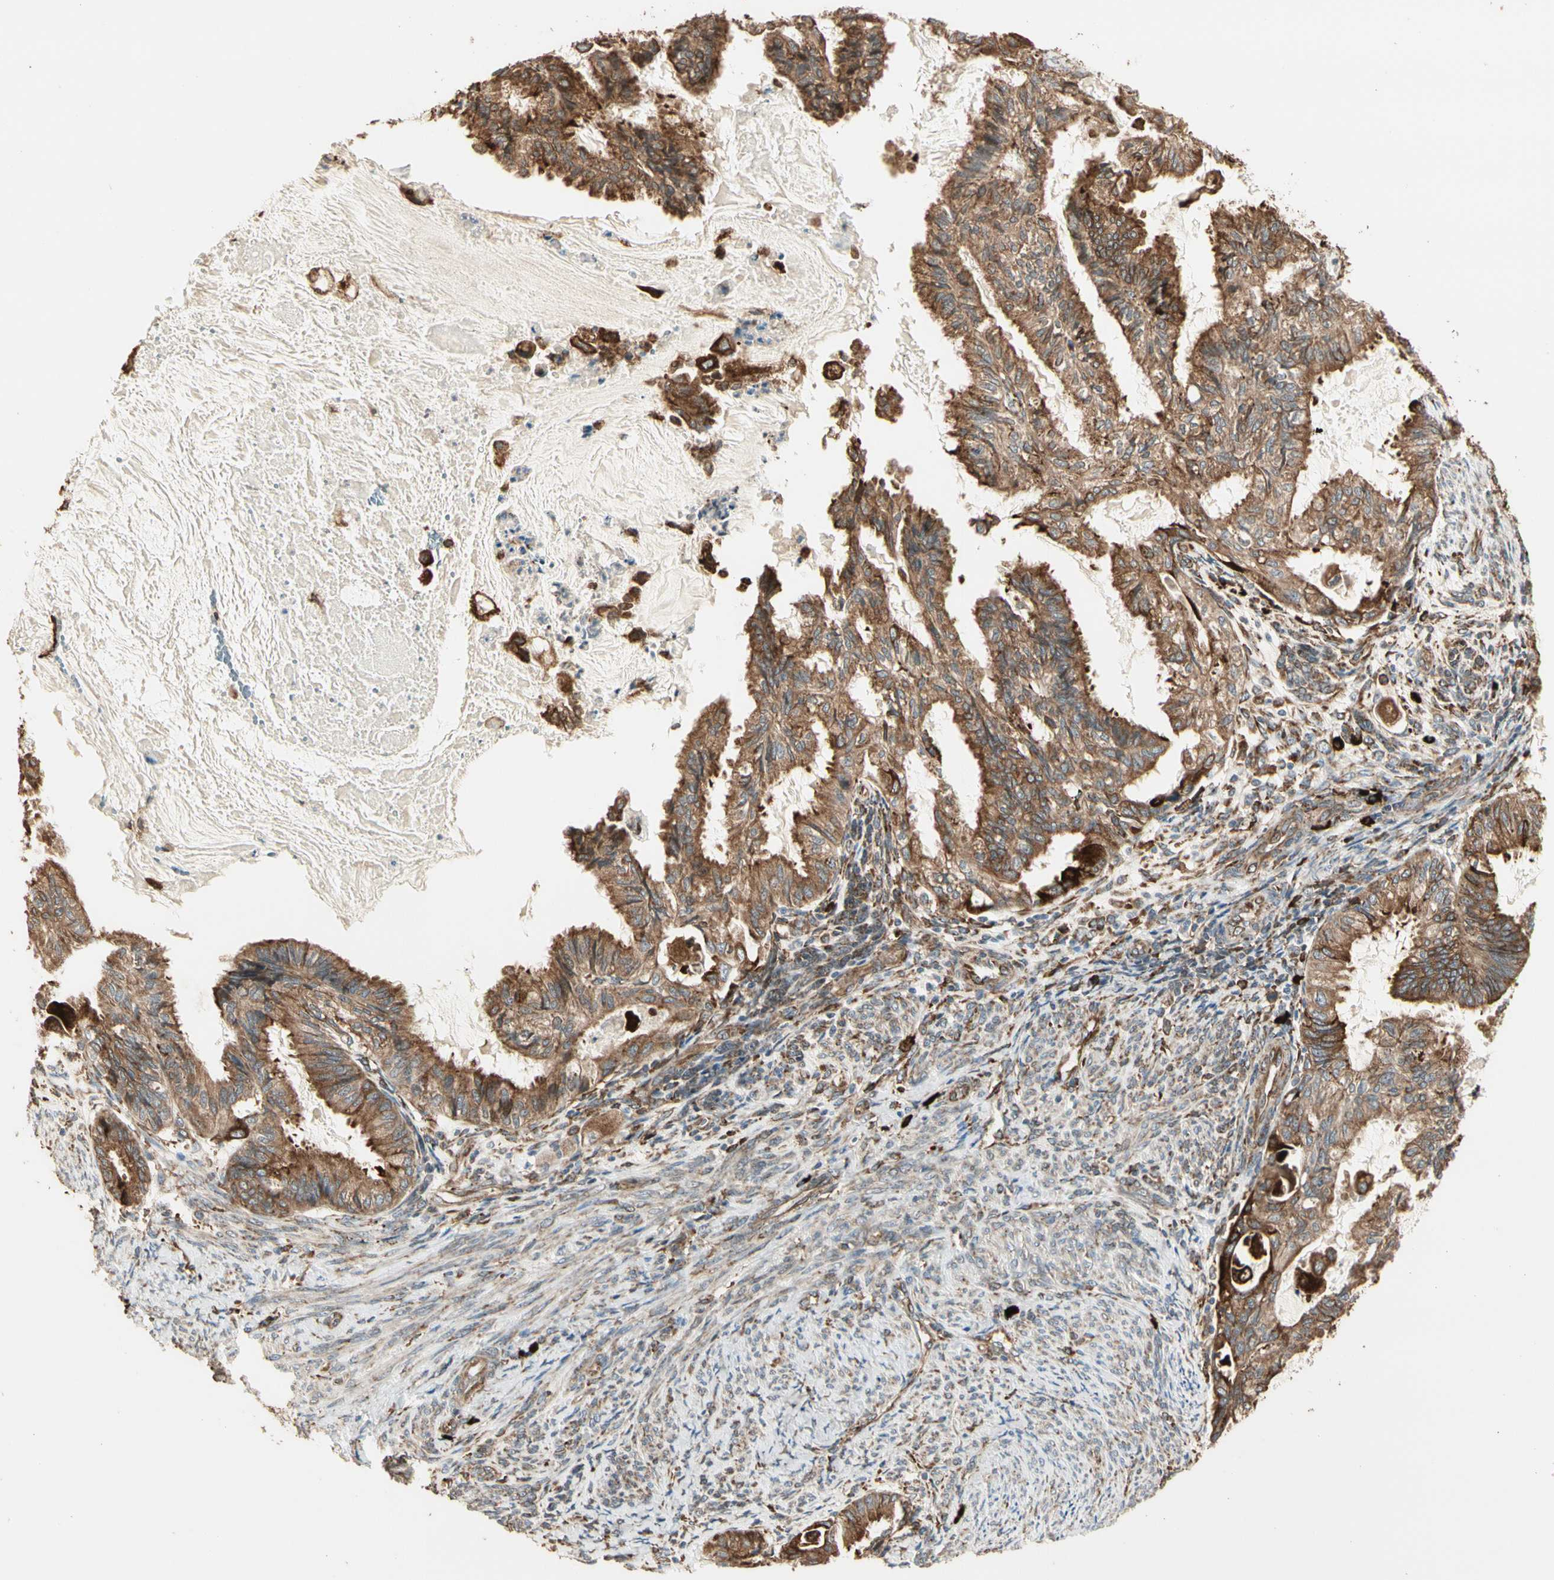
{"staining": {"intensity": "strong", "quantity": ">75%", "location": "cytoplasmic/membranous"}, "tissue": "cervical cancer", "cell_type": "Tumor cells", "image_type": "cancer", "snomed": [{"axis": "morphology", "description": "Normal tissue, NOS"}, {"axis": "morphology", "description": "Adenocarcinoma, NOS"}, {"axis": "topography", "description": "Cervix"}, {"axis": "topography", "description": "Endometrium"}], "caption": "There is high levels of strong cytoplasmic/membranous expression in tumor cells of cervical cancer, as demonstrated by immunohistochemical staining (brown color).", "gene": "HSP90B1", "patient": {"sex": "female", "age": 86}}